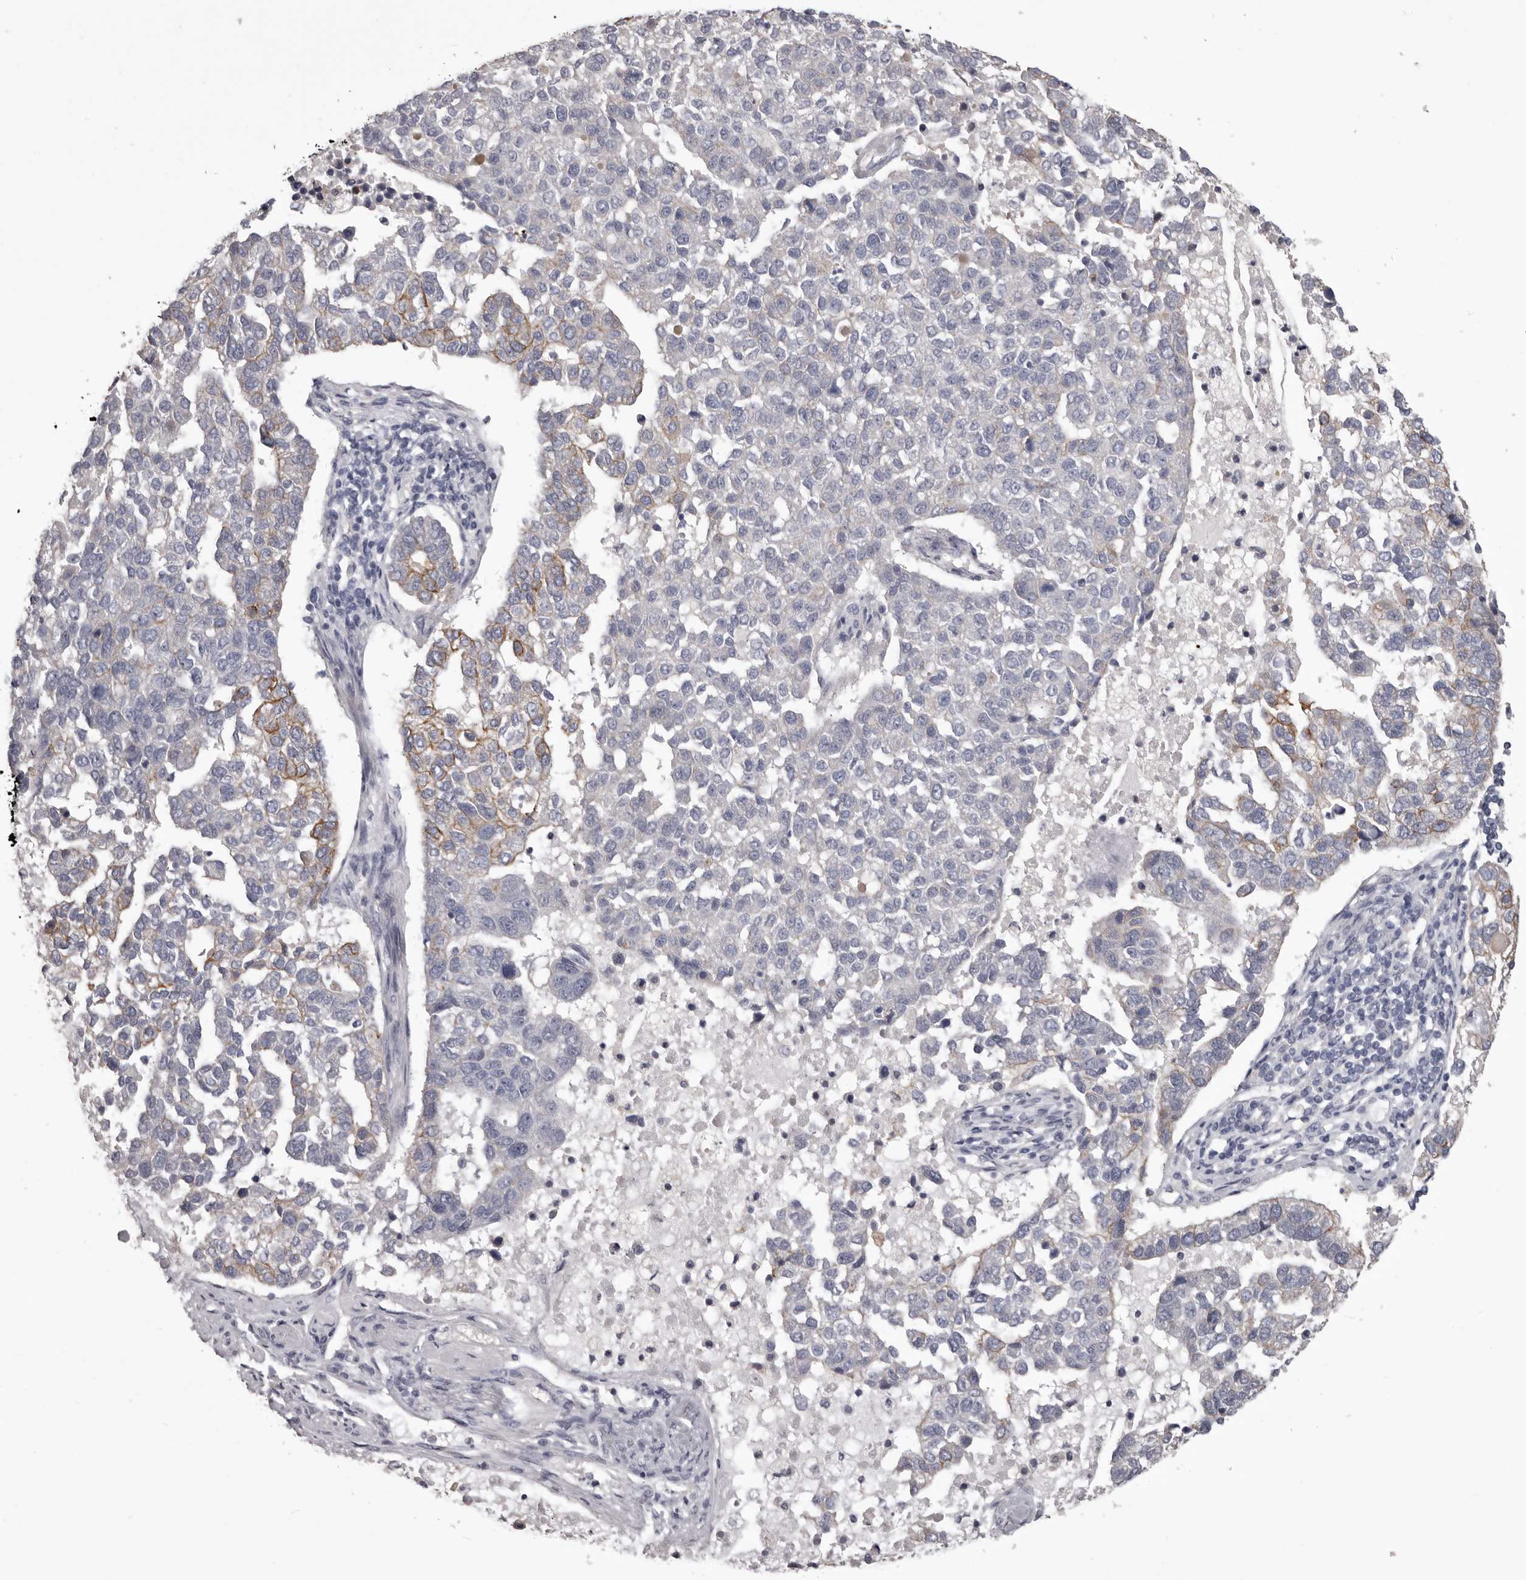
{"staining": {"intensity": "moderate", "quantity": "<25%", "location": "cytoplasmic/membranous"}, "tissue": "pancreatic cancer", "cell_type": "Tumor cells", "image_type": "cancer", "snomed": [{"axis": "morphology", "description": "Adenocarcinoma, NOS"}, {"axis": "topography", "description": "Pancreas"}], "caption": "Immunohistochemistry (DAB) staining of pancreatic cancer displays moderate cytoplasmic/membranous protein expression in approximately <25% of tumor cells. (DAB IHC with brightfield microscopy, high magnification).", "gene": "LPAR6", "patient": {"sex": "female", "age": 61}}